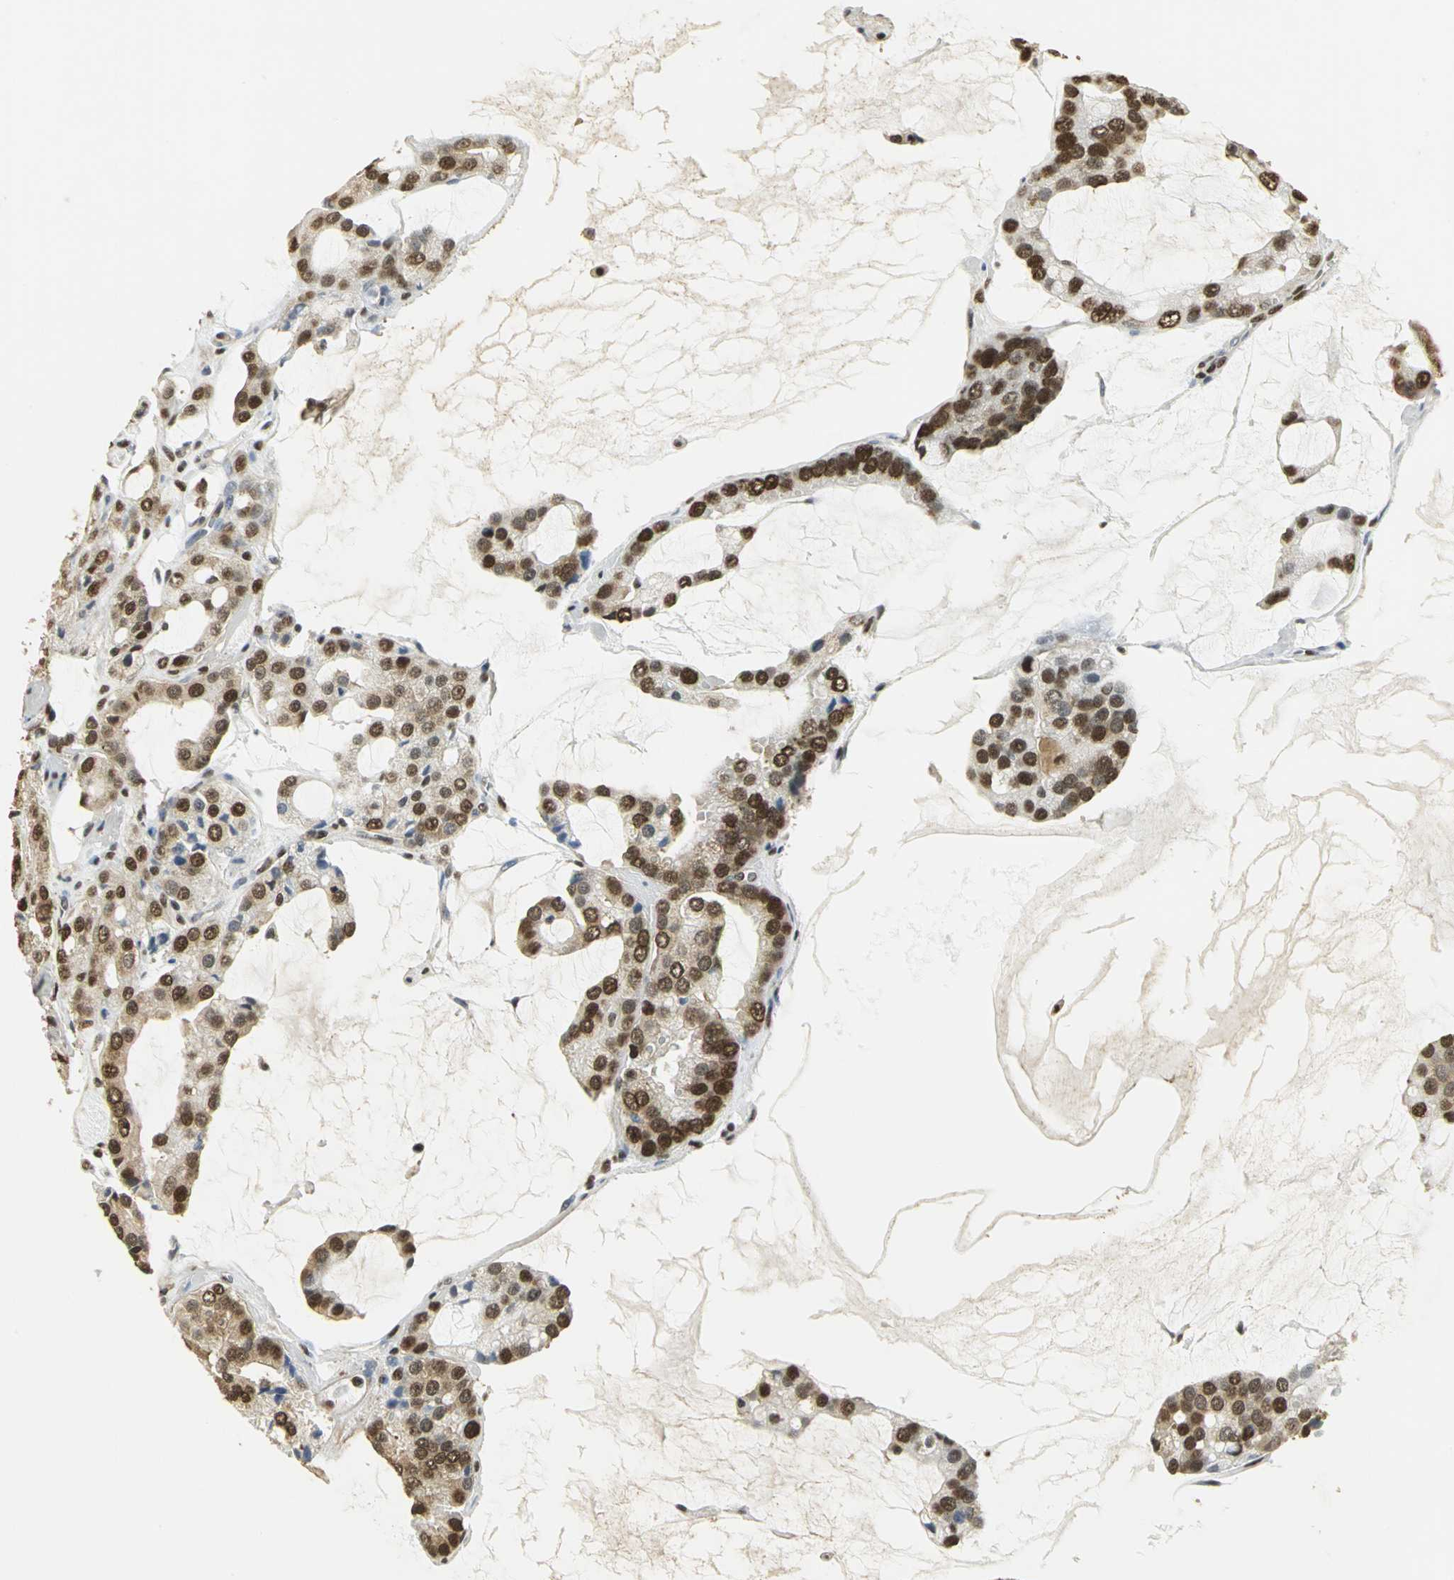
{"staining": {"intensity": "strong", "quantity": ">75%", "location": "cytoplasmic/membranous,nuclear"}, "tissue": "prostate cancer", "cell_type": "Tumor cells", "image_type": "cancer", "snomed": [{"axis": "morphology", "description": "Adenocarcinoma, High grade"}, {"axis": "topography", "description": "Prostate"}], "caption": "Immunohistochemistry (IHC) staining of adenocarcinoma (high-grade) (prostate), which demonstrates high levels of strong cytoplasmic/membranous and nuclear expression in about >75% of tumor cells indicating strong cytoplasmic/membranous and nuclear protein positivity. The staining was performed using DAB (3,3'-diaminobenzidine) (brown) for protein detection and nuclei were counterstained in hematoxylin (blue).", "gene": "SET", "patient": {"sex": "male", "age": 67}}